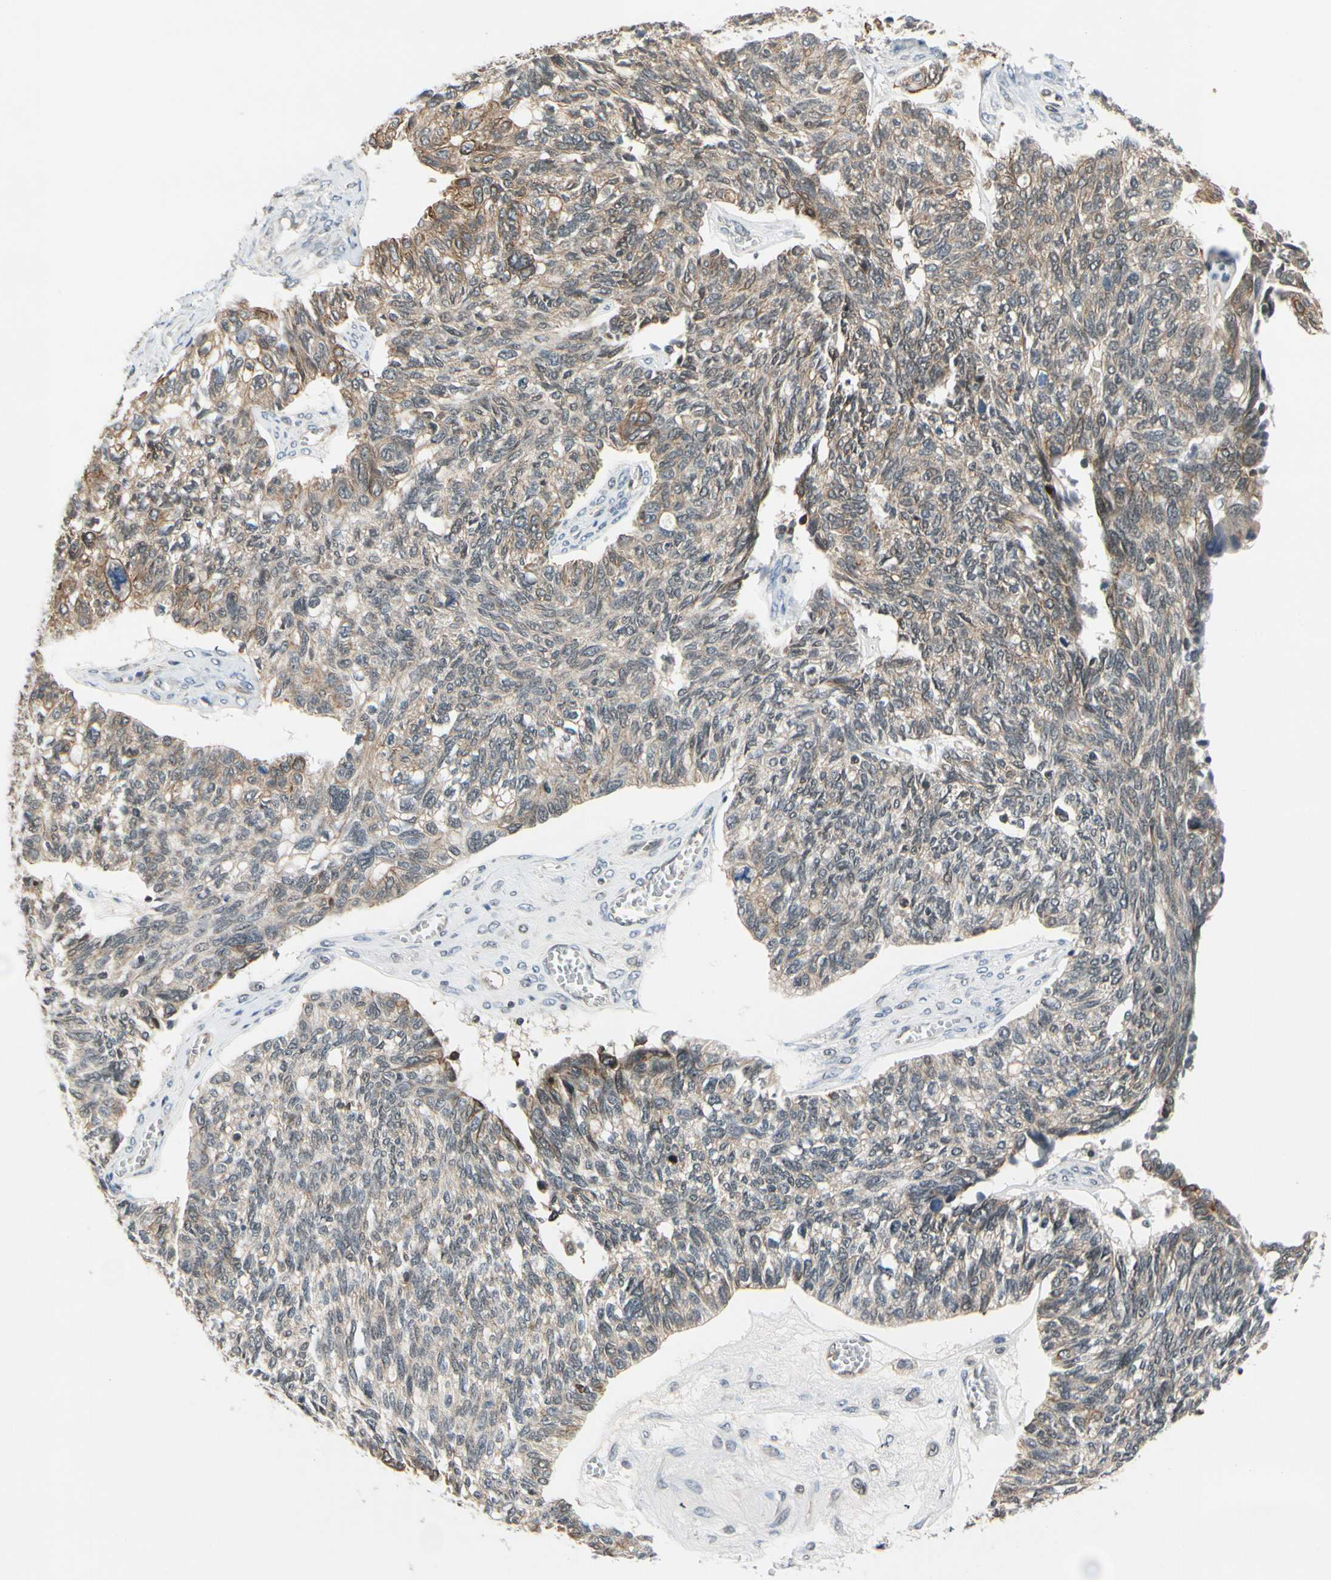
{"staining": {"intensity": "weak", "quantity": "25%-75%", "location": "cytoplasmic/membranous"}, "tissue": "ovarian cancer", "cell_type": "Tumor cells", "image_type": "cancer", "snomed": [{"axis": "morphology", "description": "Cystadenocarcinoma, serous, NOS"}, {"axis": "topography", "description": "Ovary"}], "caption": "The photomicrograph demonstrates staining of ovarian cancer, revealing weak cytoplasmic/membranous protein staining (brown color) within tumor cells.", "gene": "TAF12", "patient": {"sex": "female", "age": 79}}